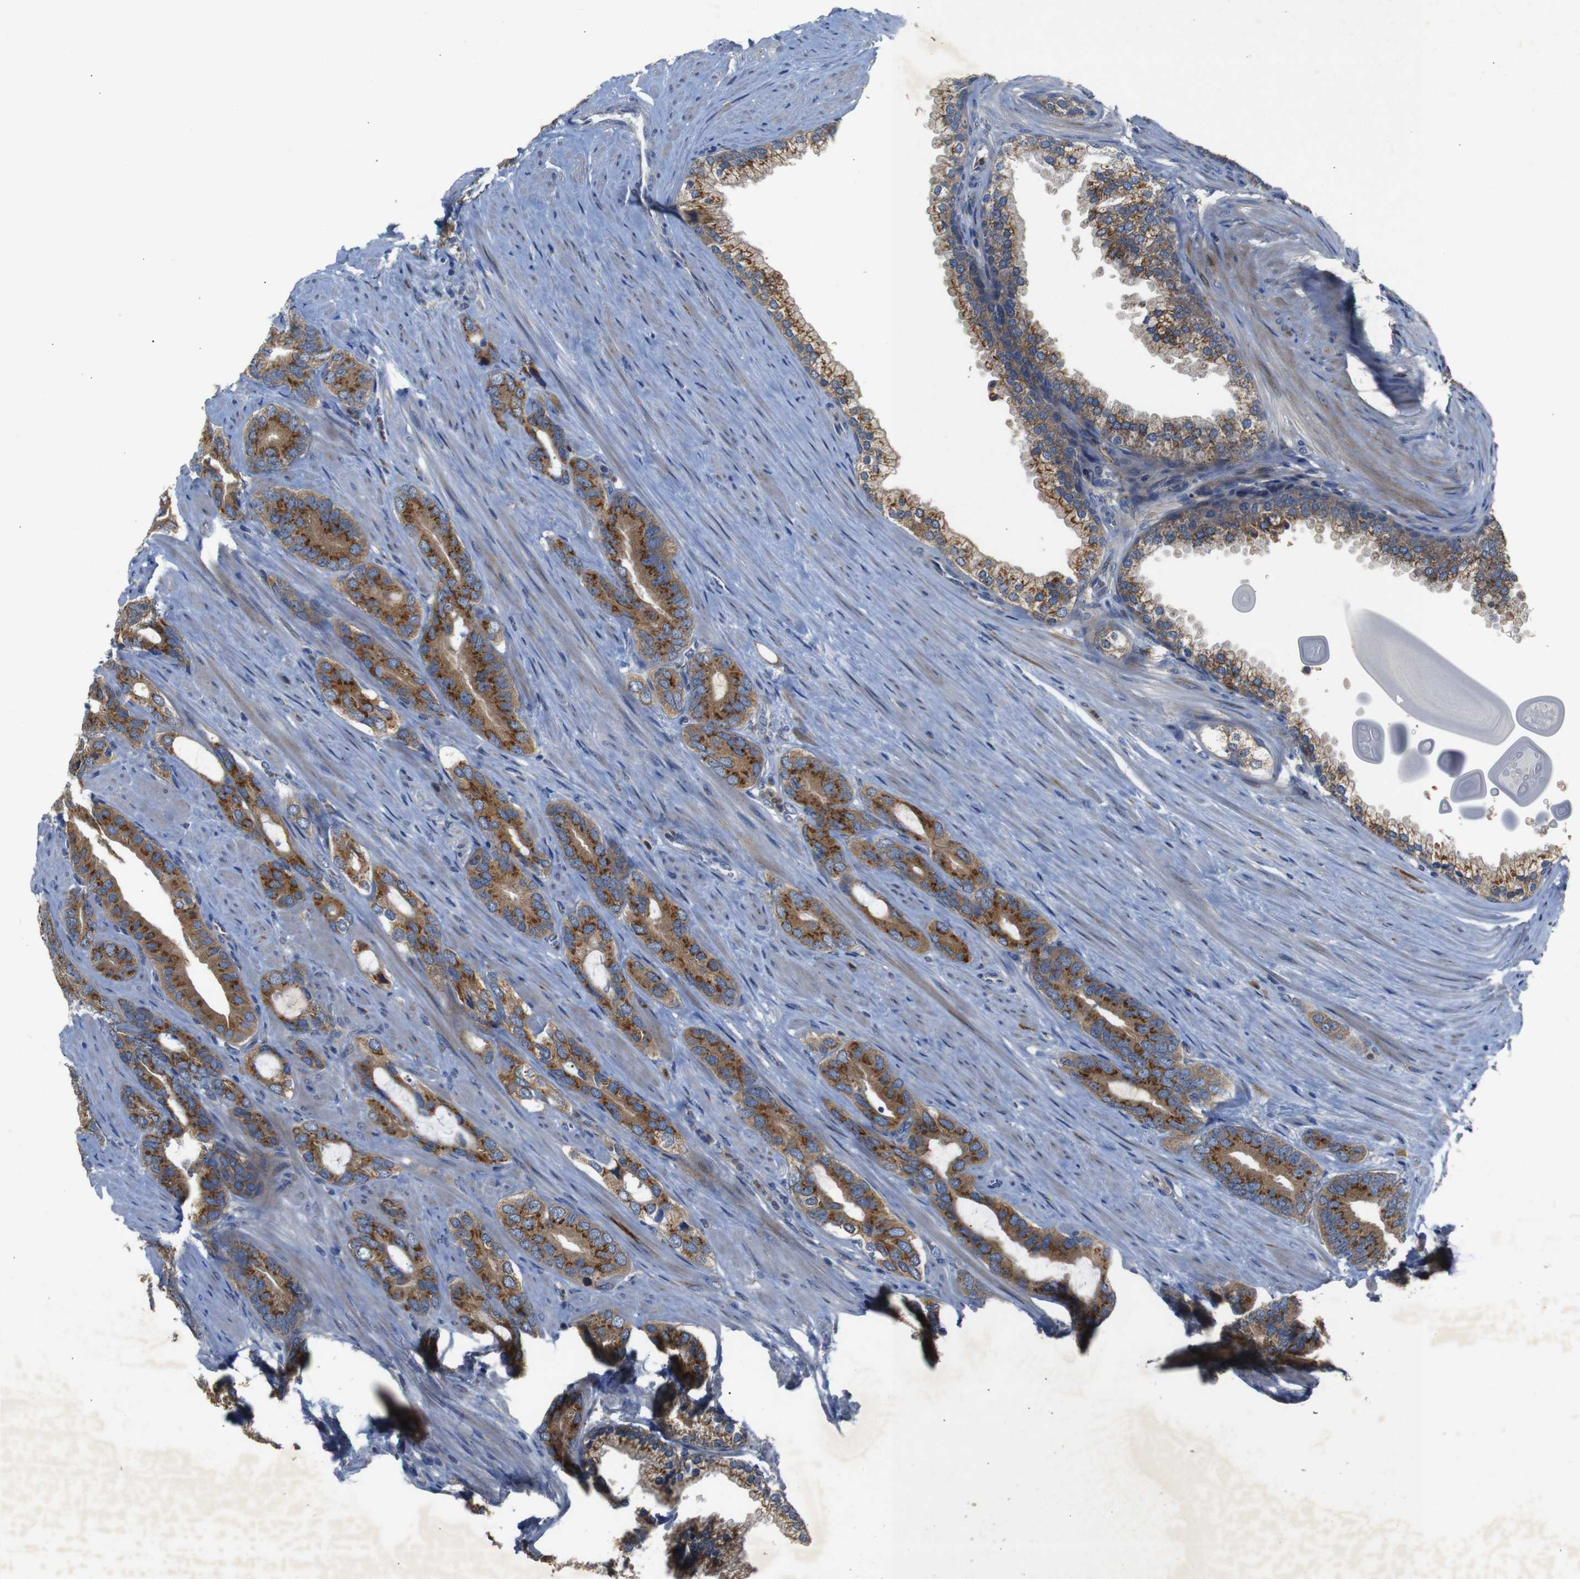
{"staining": {"intensity": "moderate", "quantity": ">75%", "location": "cytoplasmic/membranous"}, "tissue": "prostate cancer", "cell_type": "Tumor cells", "image_type": "cancer", "snomed": [{"axis": "morphology", "description": "Adenocarcinoma, Low grade"}, {"axis": "topography", "description": "Prostate"}], "caption": "Human prostate cancer stained with a brown dye displays moderate cytoplasmic/membranous positive expression in about >75% of tumor cells.", "gene": "CHST10", "patient": {"sex": "male", "age": 63}}